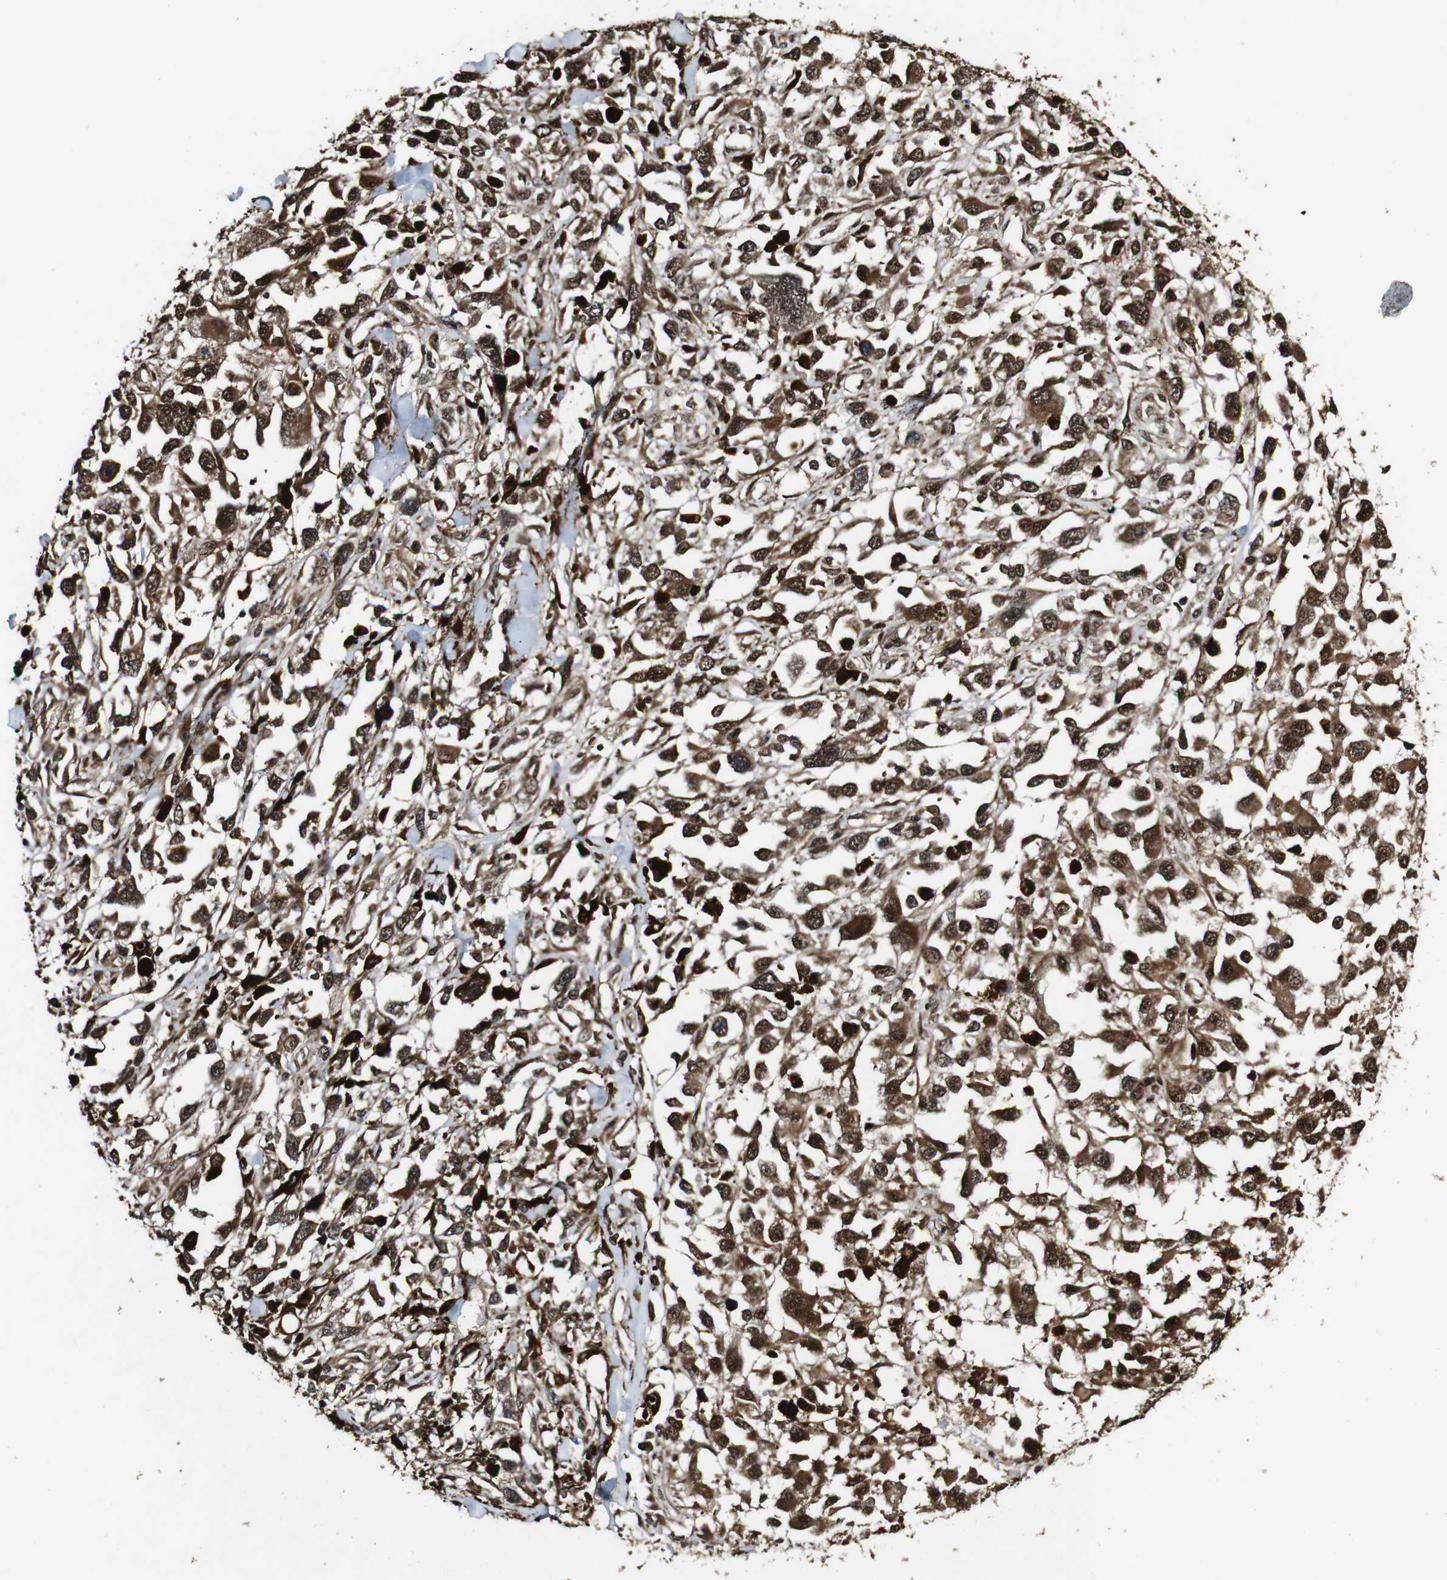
{"staining": {"intensity": "strong", "quantity": ">75%", "location": "cytoplasmic/membranous,nuclear"}, "tissue": "melanoma", "cell_type": "Tumor cells", "image_type": "cancer", "snomed": [{"axis": "morphology", "description": "Malignant melanoma, Metastatic site"}, {"axis": "topography", "description": "Skin"}], "caption": "This photomicrograph shows malignant melanoma (metastatic site) stained with immunohistochemistry to label a protein in brown. The cytoplasmic/membranous and nuclear of tumor cells show strong positivity for the protein. Nuclei are counter-stained blue.", "gene": "BTN3A3", "patient": {"sex": "male", "age": 32}}